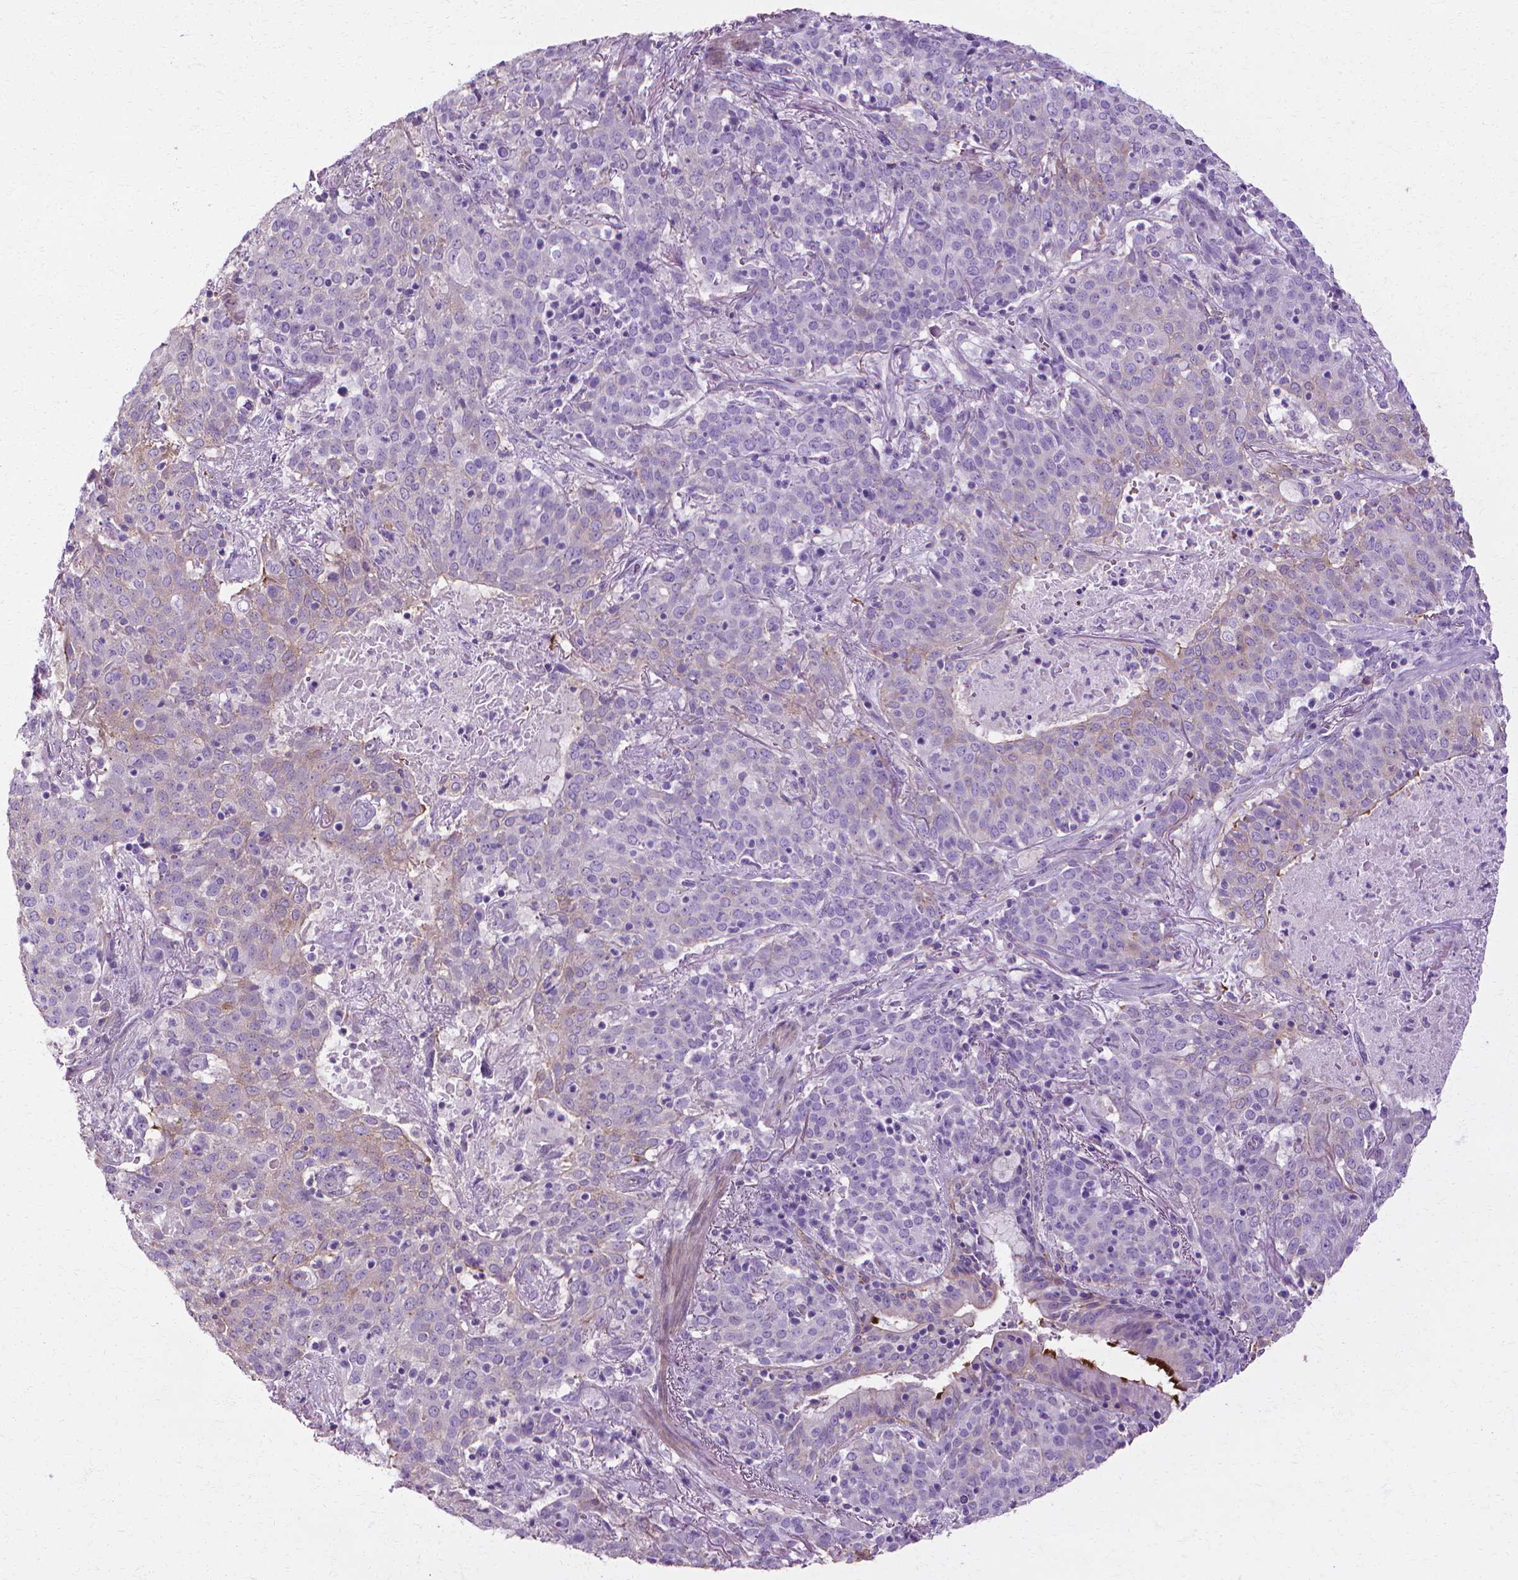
{"staining": {"intensity": "negative", "quantity": "none", "location": "none"}, "tissue": "lung cancer", "cell_type": "Tumor cells", "image_type": "cancer", "snomed": [{"axis": "morphology", "description": "Squamous cell carcinoma, NOS"}, {"axis": "topography", "description": "Lung"}], "caption": "Protein analysis of lung cancer displays no significant staining in tumor cells.", "gene": "CFAP157", "patient": {"sex": "male", "age": 82}}